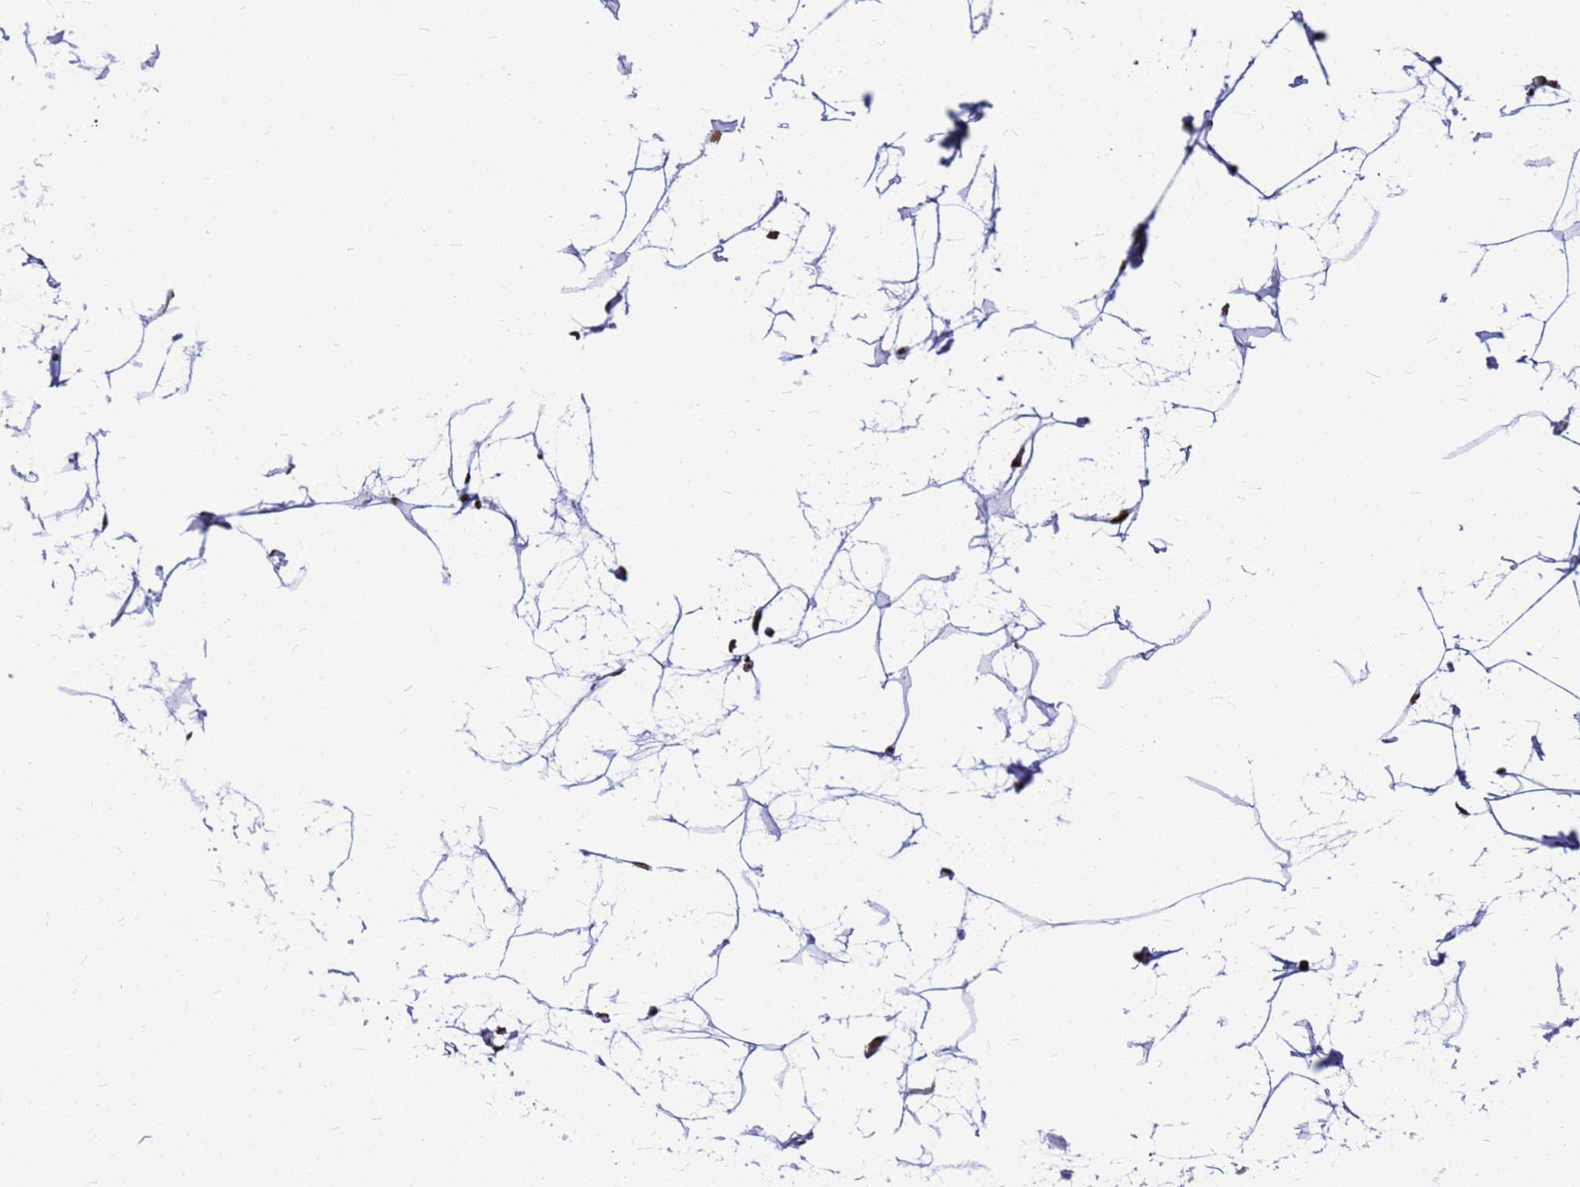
{"staining": {"intensity": "moderate", "quantity": ">75%", "location": "nuclear"}, "tissue": "breast", "cell_type": "Adipocytes", "image_type": "normal", "snomed": [{"axis": "morphology", "description": "Normal tissue, NOS"}, {"axis": "morphology", "description": "Lobular carcinoma"}, {"axis": "topography", "description": "Breast"}], "caption": "This image exhibits immunohistochemistry (IHC) staining of benign breast, with medium moderate nuclear positivity in about >75% of adipocytes.", "gene": "SART3", "patient": {"sex": "female", "age": 62}}